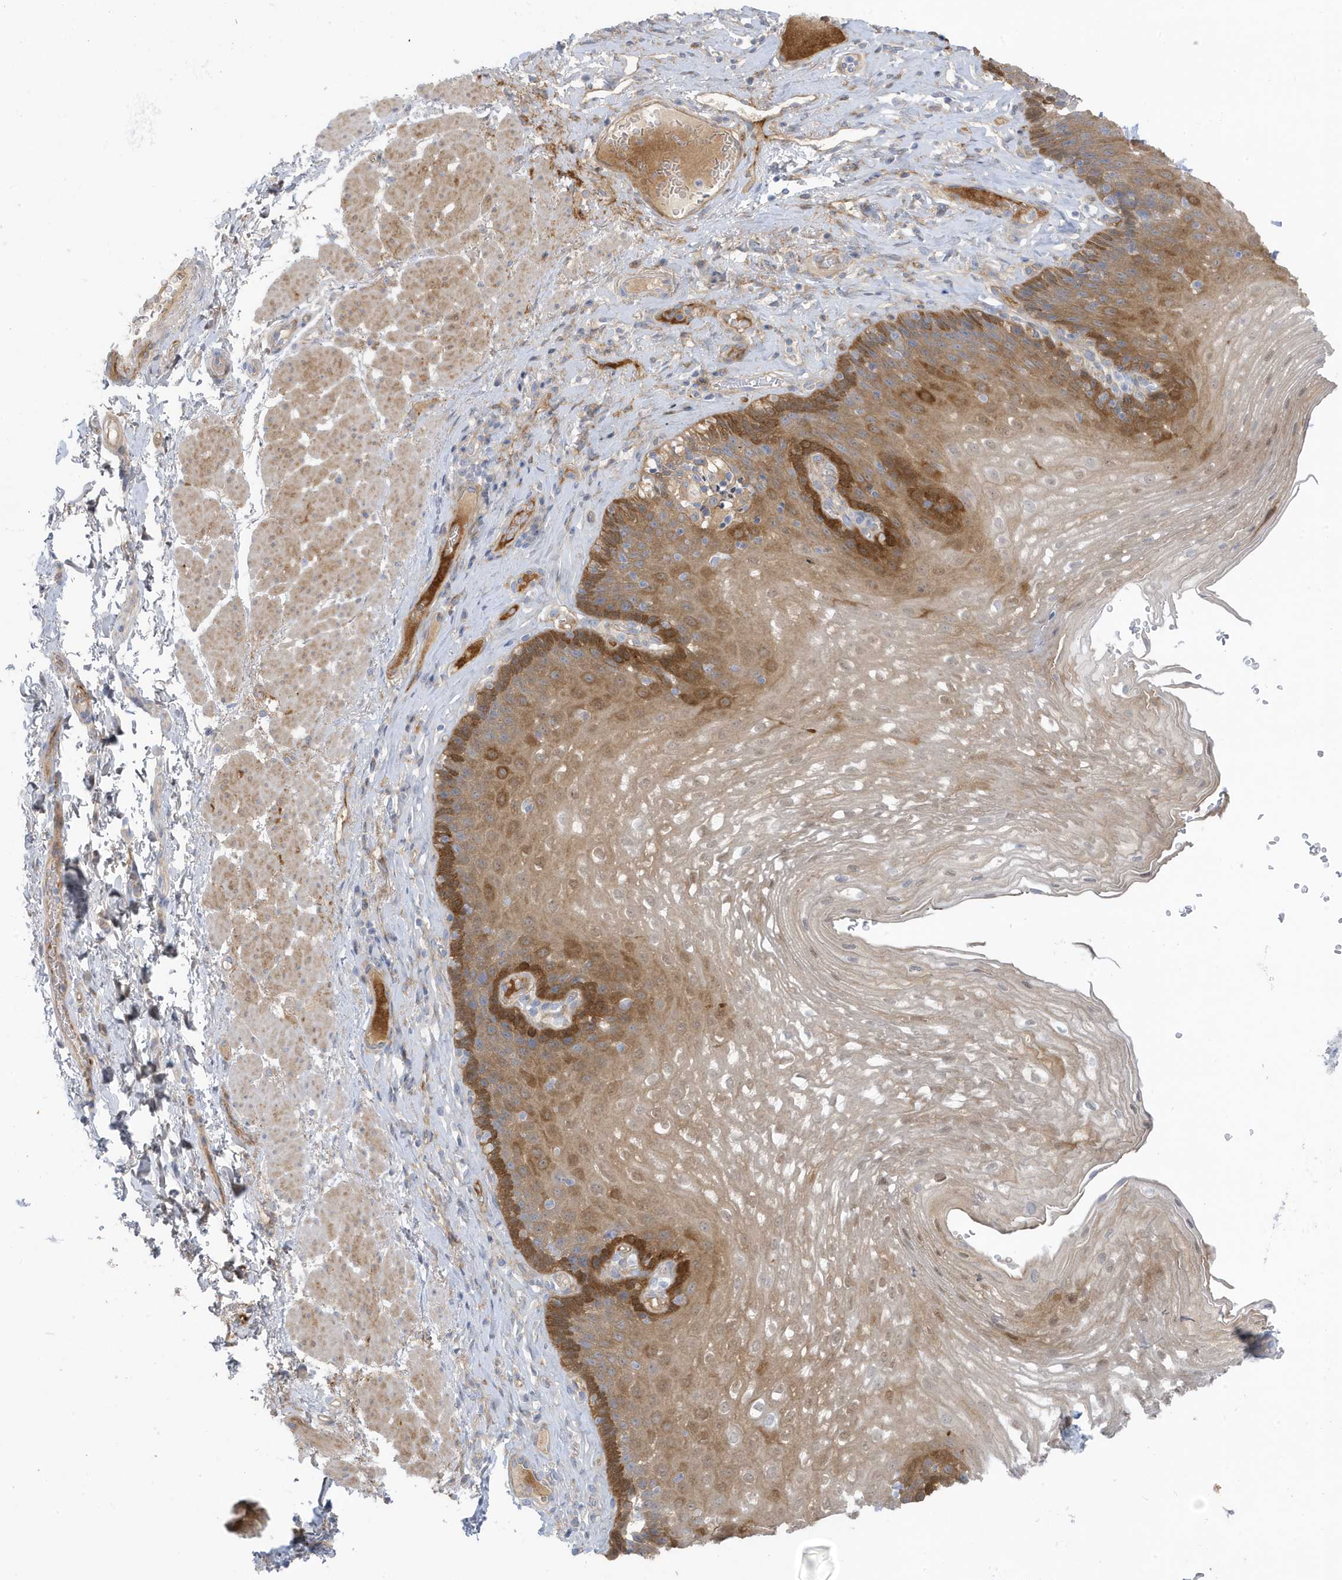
{"staining": {"intensity": "moderate", "quantity": "25%-75%", "location": "cytoplasmic/membranous"}, "tissue": "esophagus", "cell_type": "Squamous epithelial cells", "image_type": "normal", "snomed": [{"axis": "morphology", "description": "Normal tissue, NOS"}, {"axis": "topography", "description": "Esophagus"}], "caption": "Benign esophagus was stained to show a protein in brown. There is medium levels of moderate cytoplasmic/membranous positivity in approximately 25%-75% of squamous epithelial cells. The protein of interest is shown in brown color, while the nuclei are stained blue.", "gene": "ATP13A5", "patient": {"sex": "female", "age": 66}}